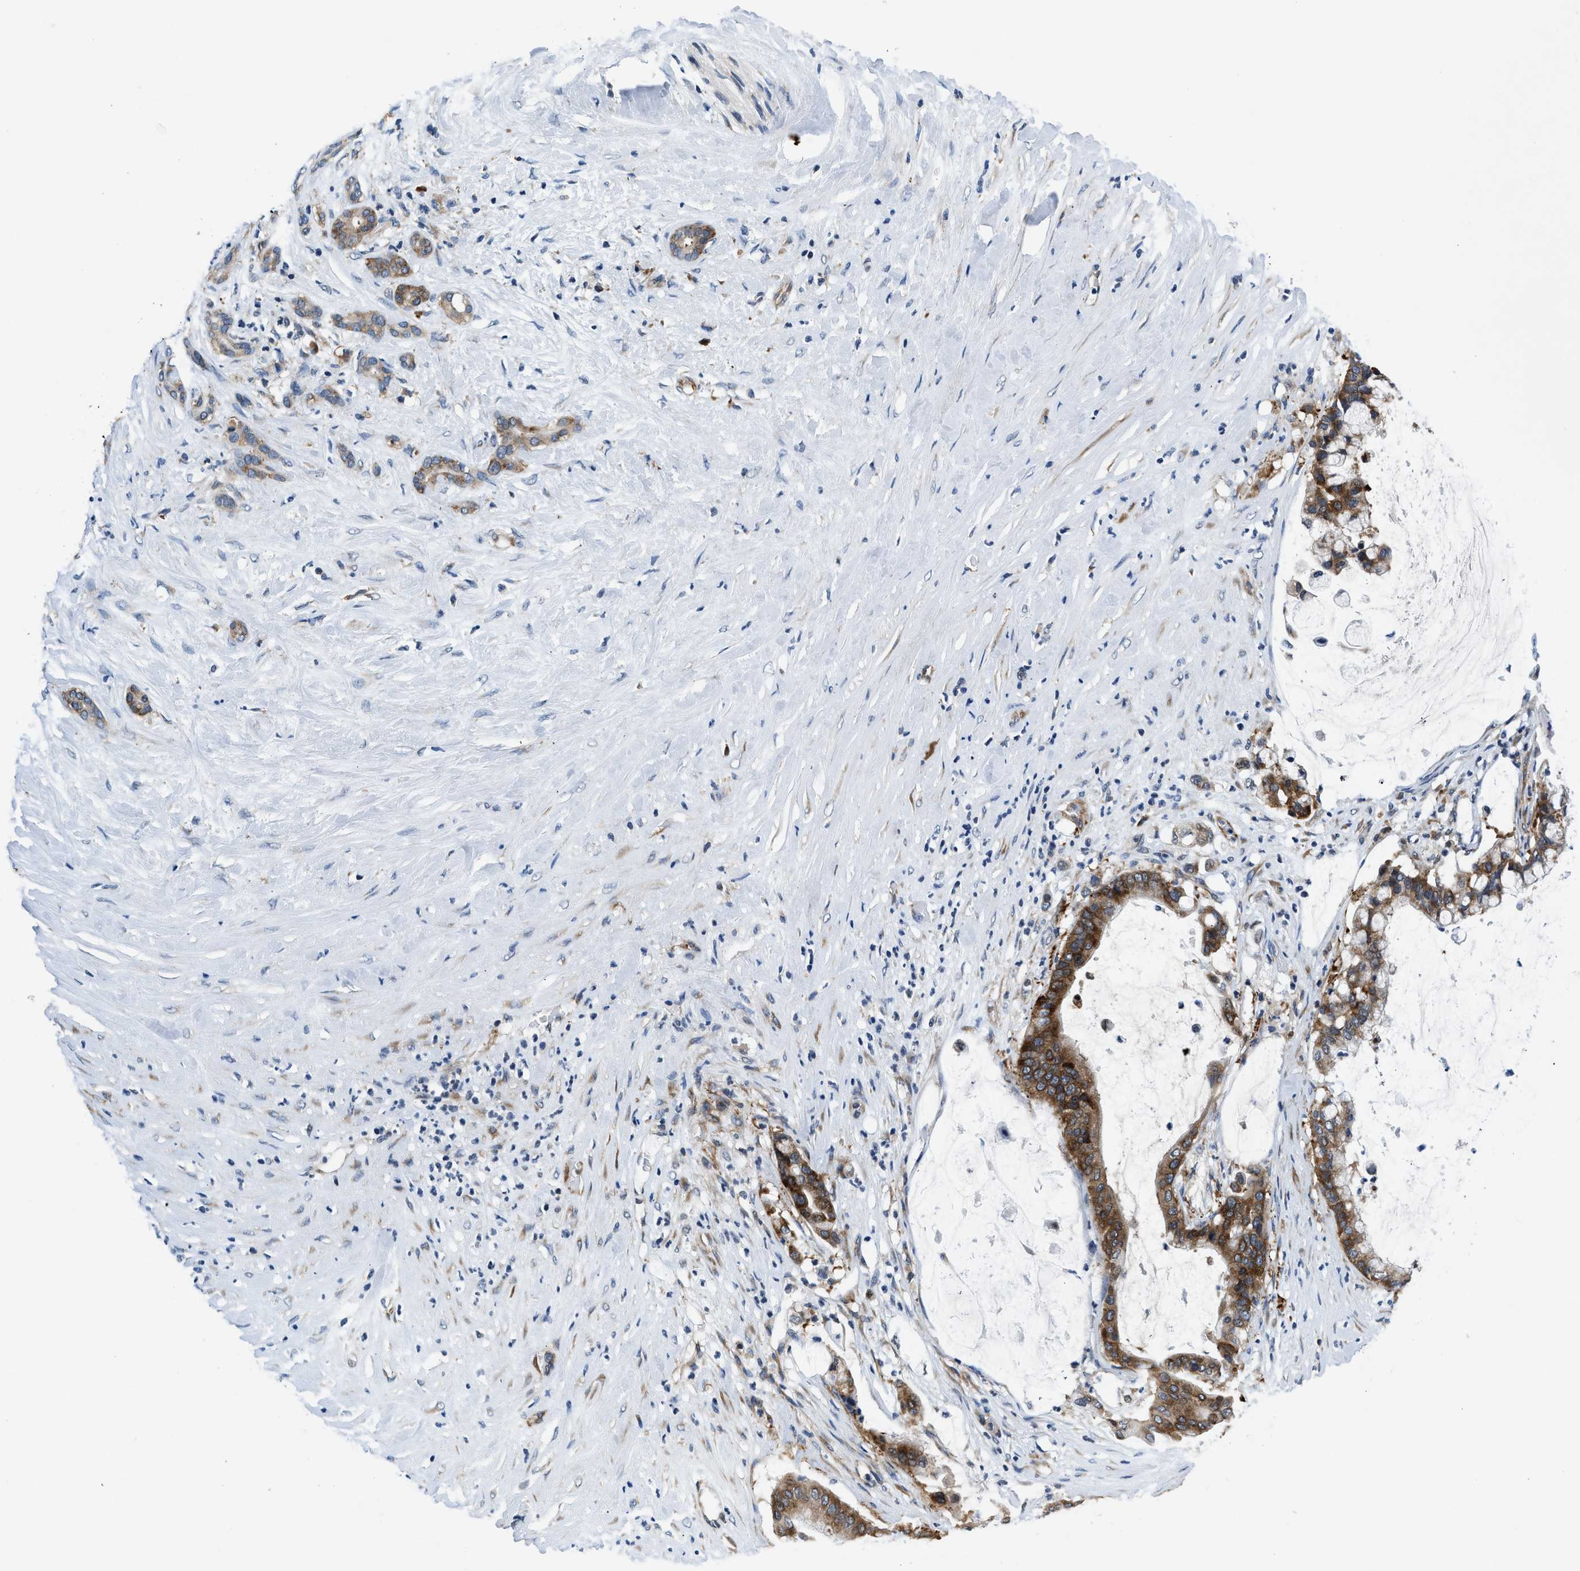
{"staining": {"intensity": "moderate", "quantity": ">75%", "location": "cytoplasmic/membranous"}, "tissue": "pancreatic cancer", "cell_type": "Tumor cells", "image_type": "cancer", "snomed": [{"axis": "morphology", "description": "Adenocarcinoma, NOS"}, {"axis": "topography", "description": "Pancreas"}], "caption": "Immunohistochemistry staining of pancreatic adenocarcinoma, which exhibits medium levels of moderate cytoplasmic/membranous positivity in approximately >75% of tumor cells indicating moderate cytoplasmic/membranous protein staining. The staining was performed using DAB (brown) for protein detection and nuclei were counterstained in hematoxylin (blue).", "gene": "PA2G4", "patient": {"sex": "male", "age": 41}}